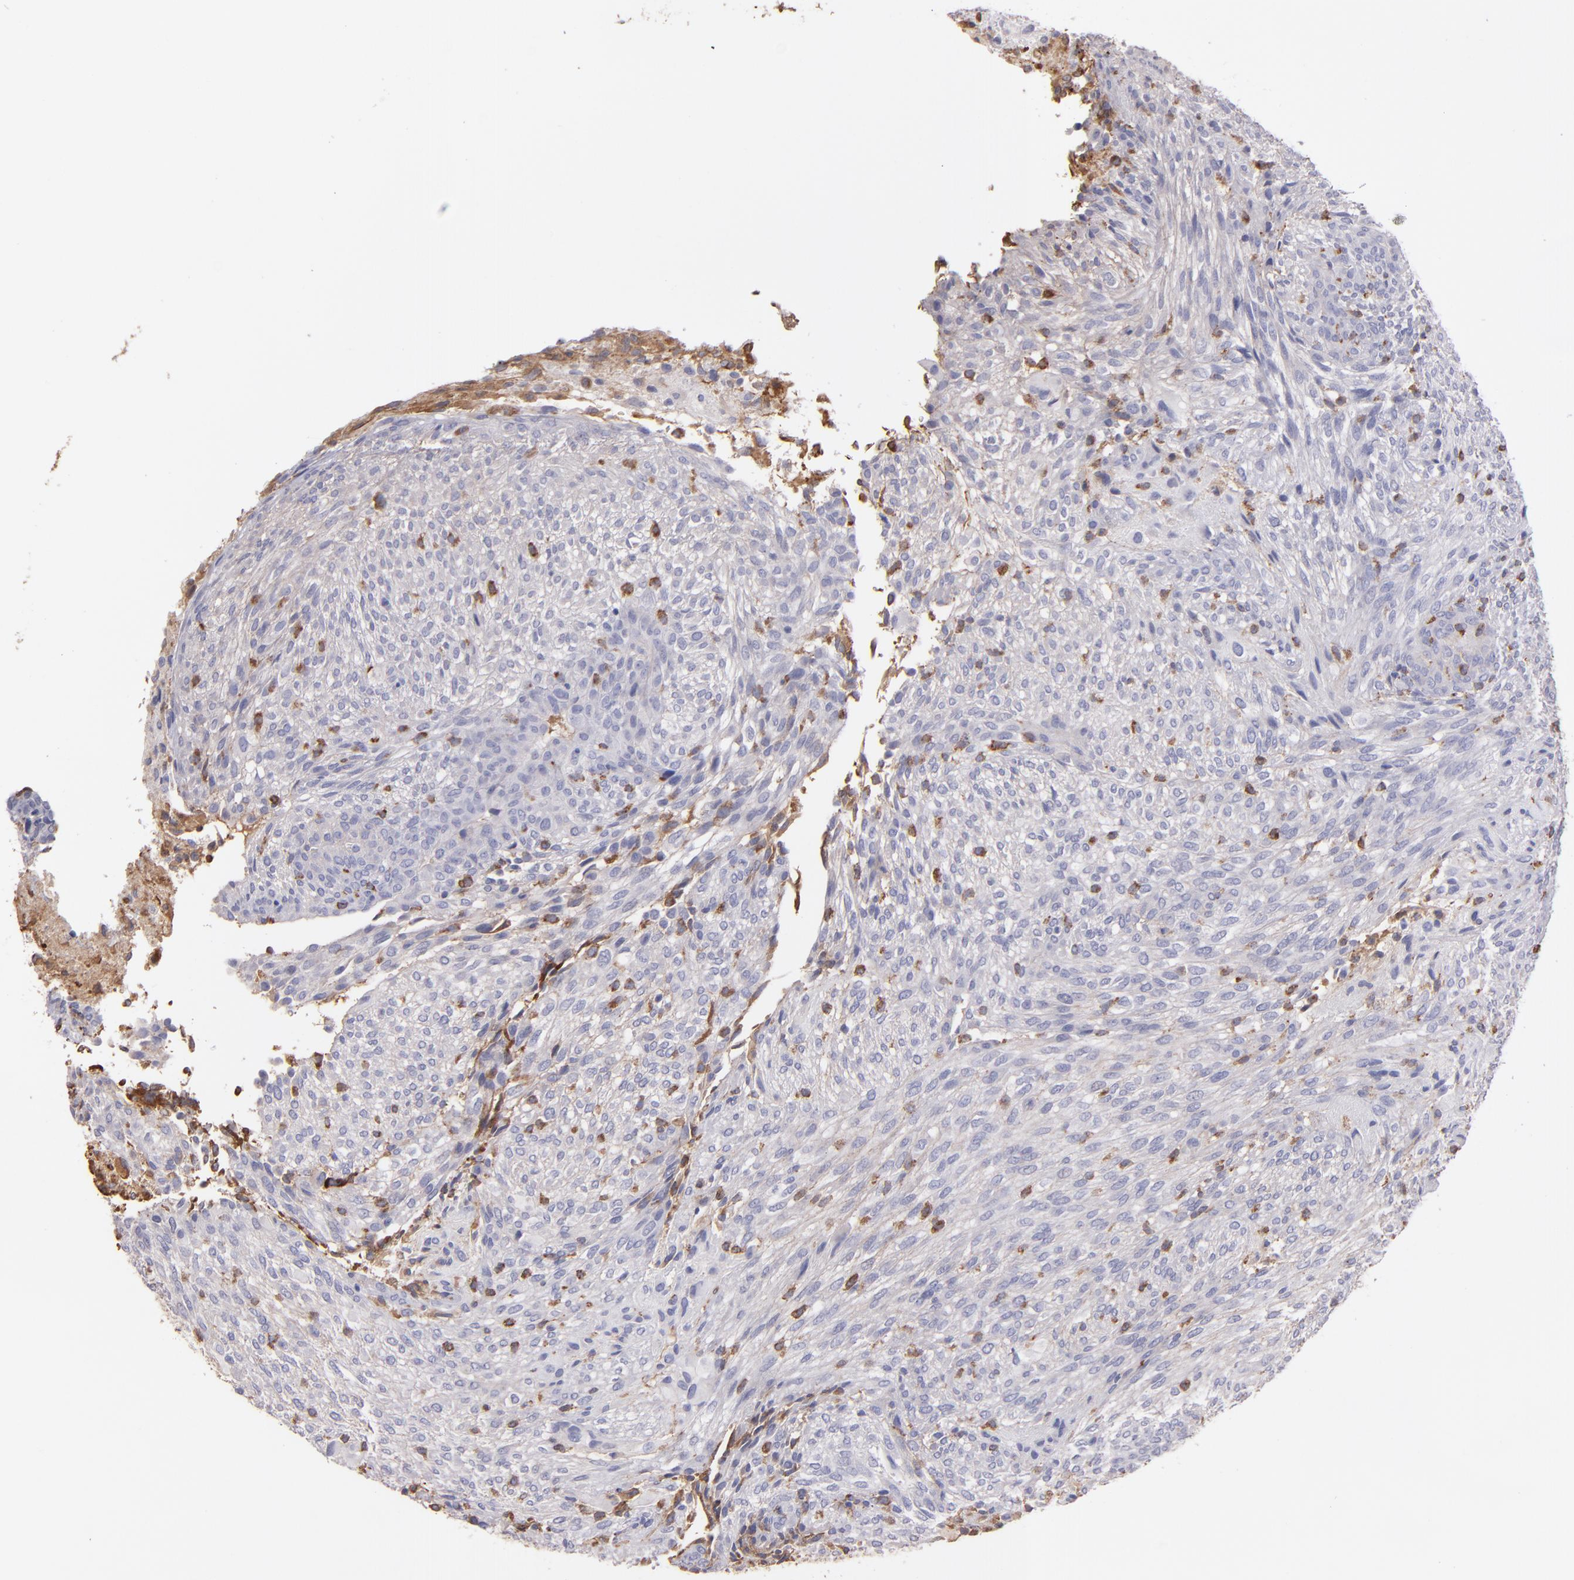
{"staining": {"intensity": "weak", "quantity": "<25%", "location": "cytoplasmic/membranous"}, "tissue": "glioma", "cell_type": "Tumor cells", "image_type": "cancer", "snomed": [{"axis": "morphology", "description": "Glioma, malignant, High grade"}, {"axis": "topography", "description": "Cerebral cortex"}], "caption": "This is an immunohistochemistry photomicrograph of human glioma. There is no positivity in tumor cells.", "gene": "C1QA", "patient": {"sex": "female", "age": 55}}